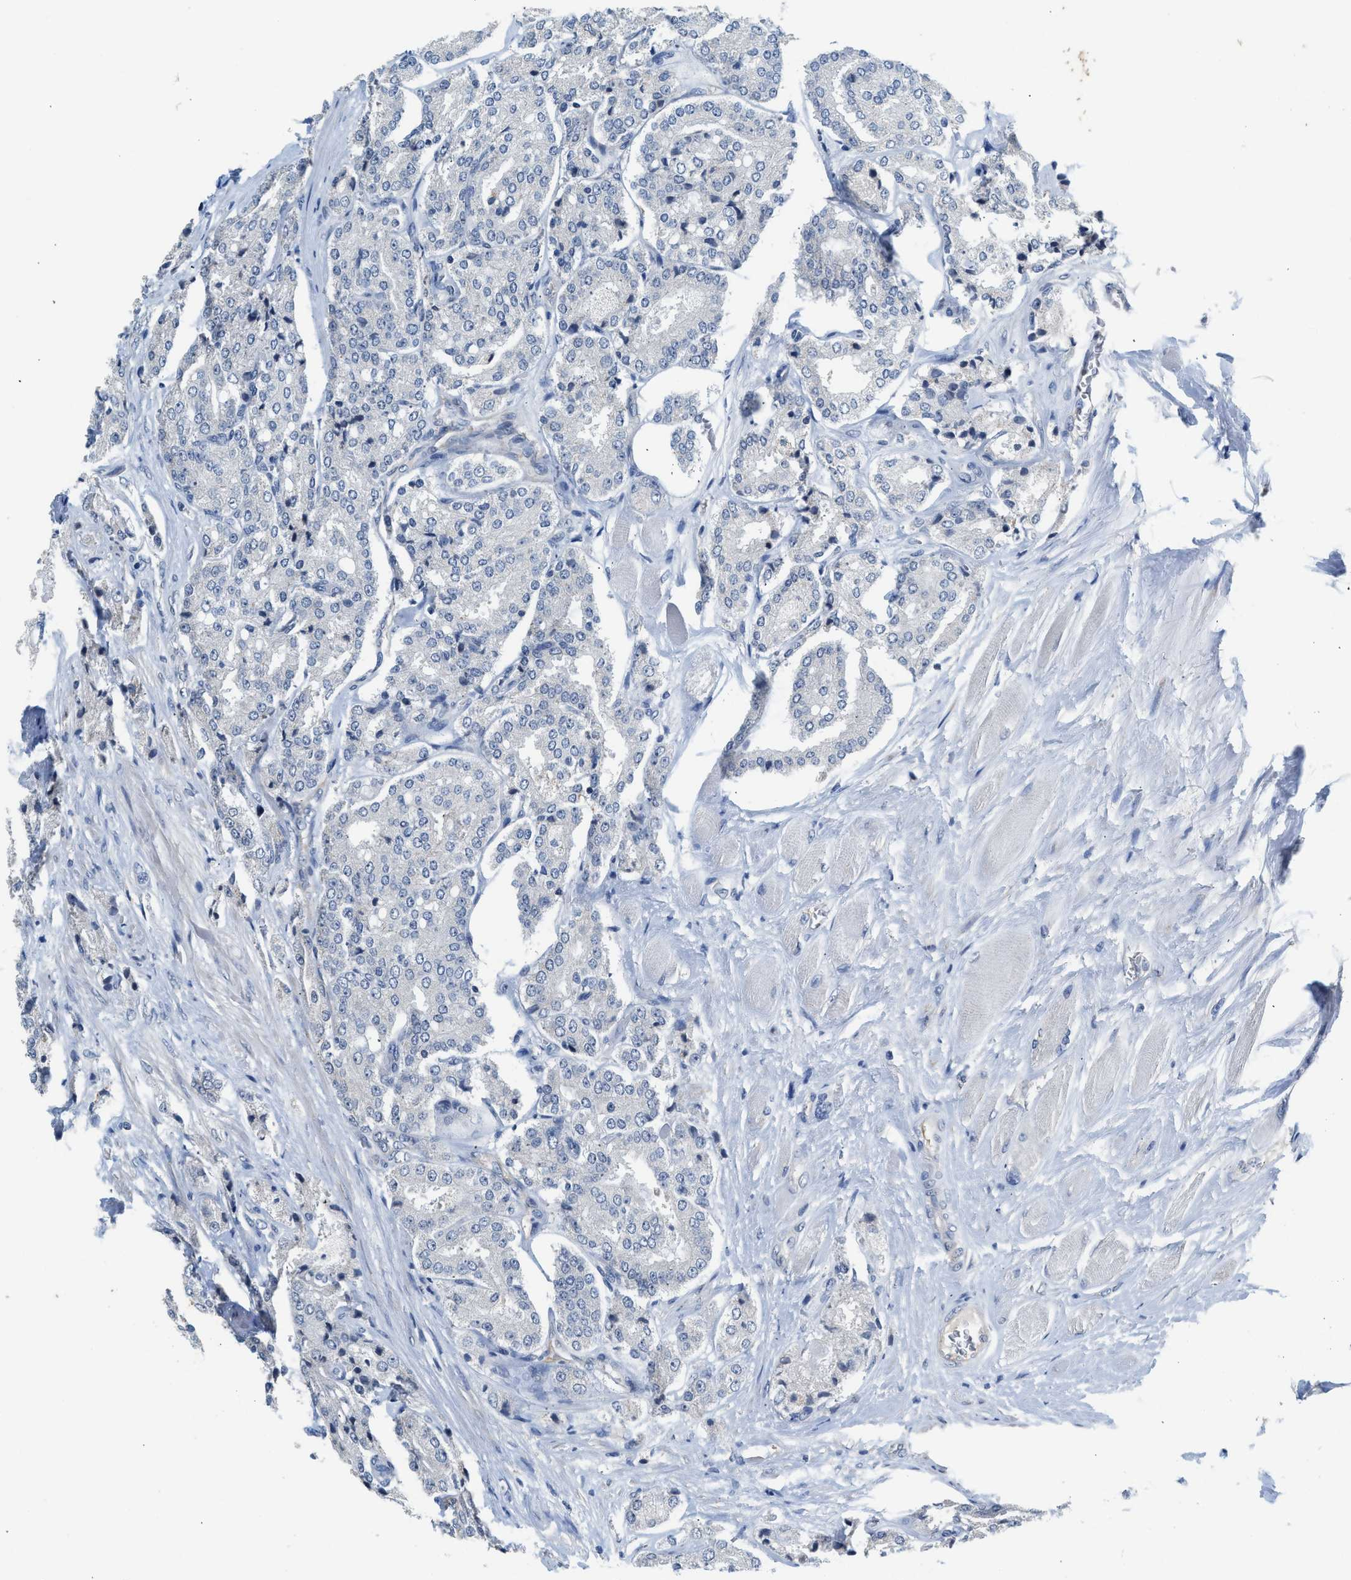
{"staining": {"intensity": "negative", "quantity": "none", "location": "none"}, "tissue": "prostate cancer", "cell_type": "Tumor cells", "image_type": "cancer", "snomed": [{"axis": "morphology", "description": "Adenocarcinoma, High grade"}, {"axis": "topography", "description": "Prostate"}], "caption": "There is no significant expression in tumor cells of prostate cancer. (DAB (3,3'-diaminobenzidine) IHC, high magnification).", "gene": "CSF3R", "patient": {"sex": "male", "age": 65}}